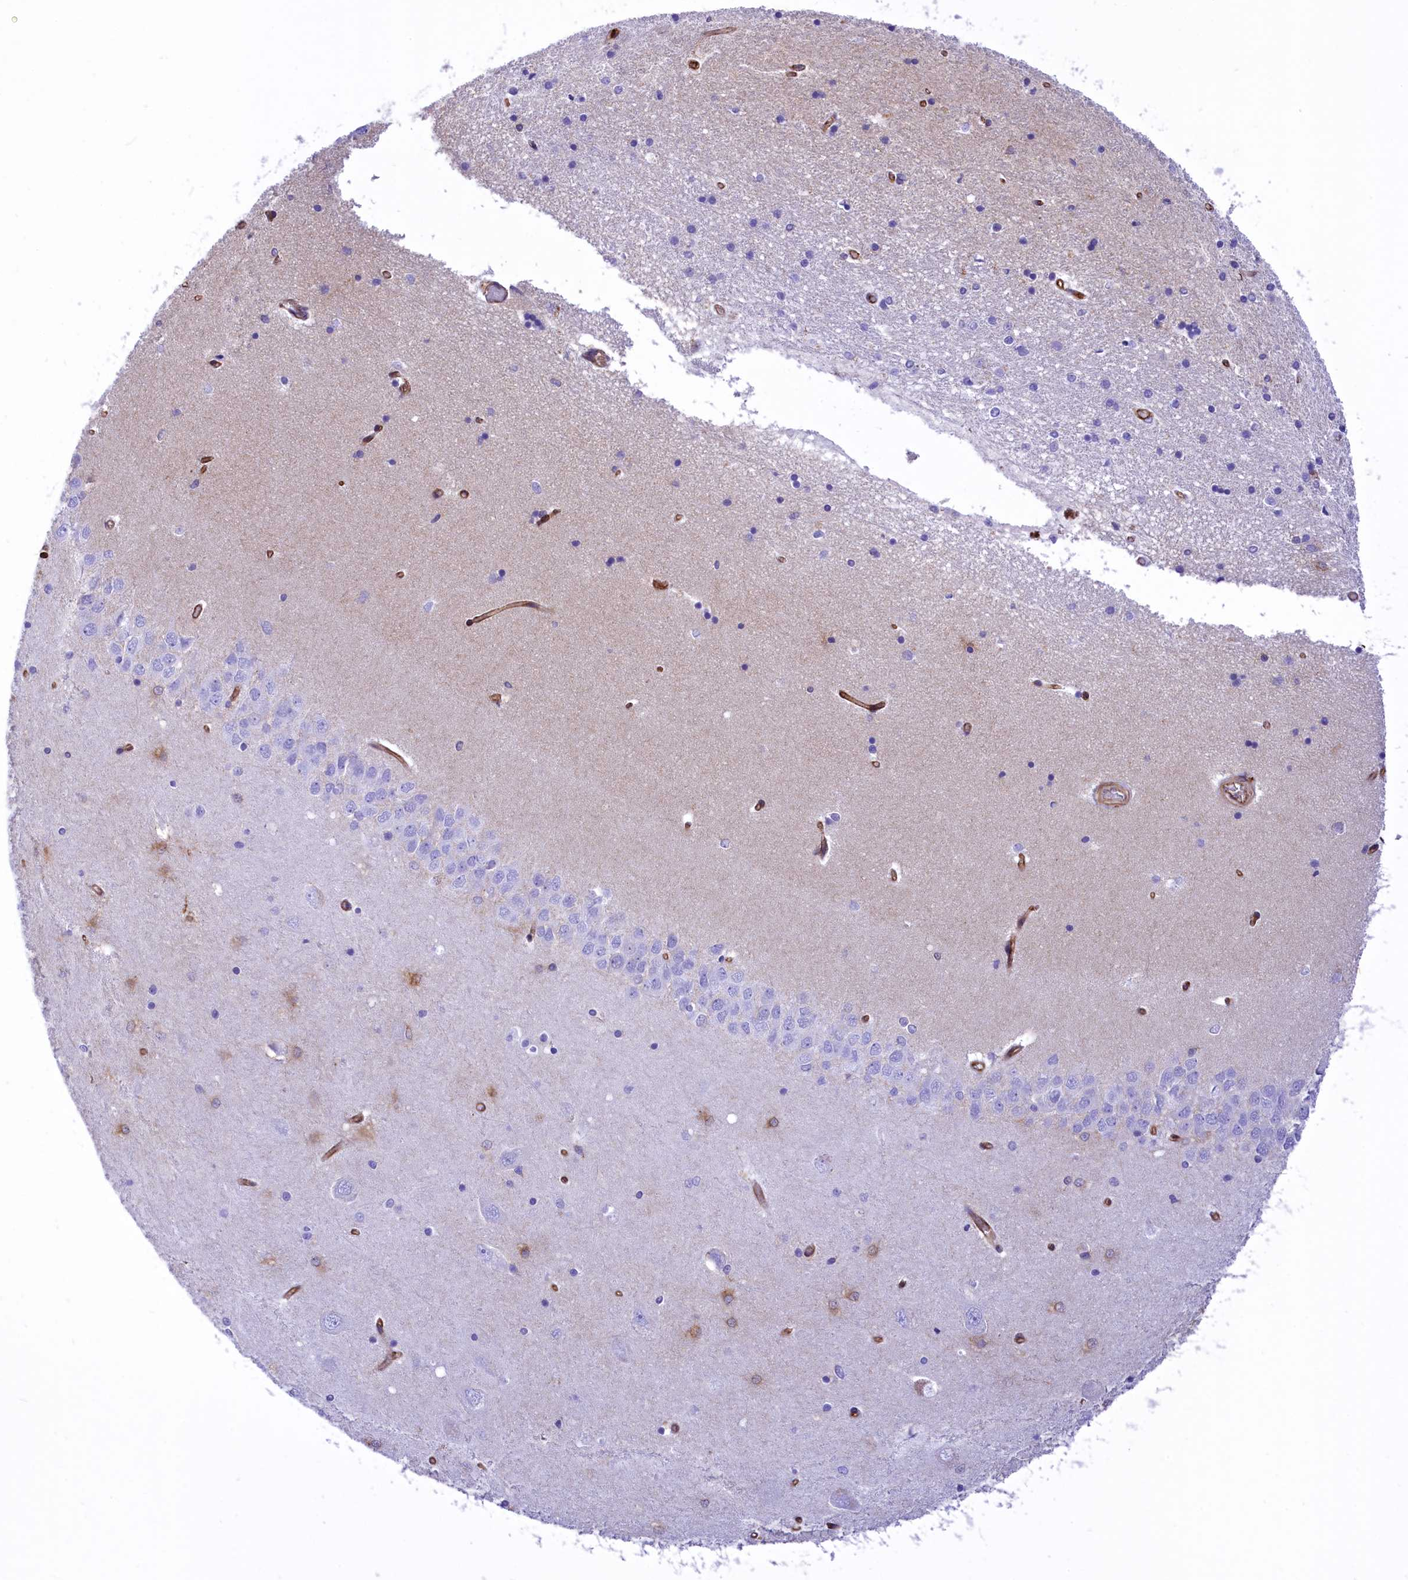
{"staining": {"intensity": "moderate", "quantity": "<25%", "location": "cytoplasmic/membranous"}, "tissue": "hippocampus", "cell_type": "Glial cells", "image_type": "normal", "snomed": [{"axis": "morphology", "description": "Normal tissue, NOS"}, {"axis": "topography", "description": "Hippocampus"}], "caption": "Immunohistochemical staining of benign hippocampus displays moderate cytoplasmic/membranous protein expression in about <25% of glial cells.", "gene": "SEPTIN9", "patient": {"sex": "male", "age": 45}}